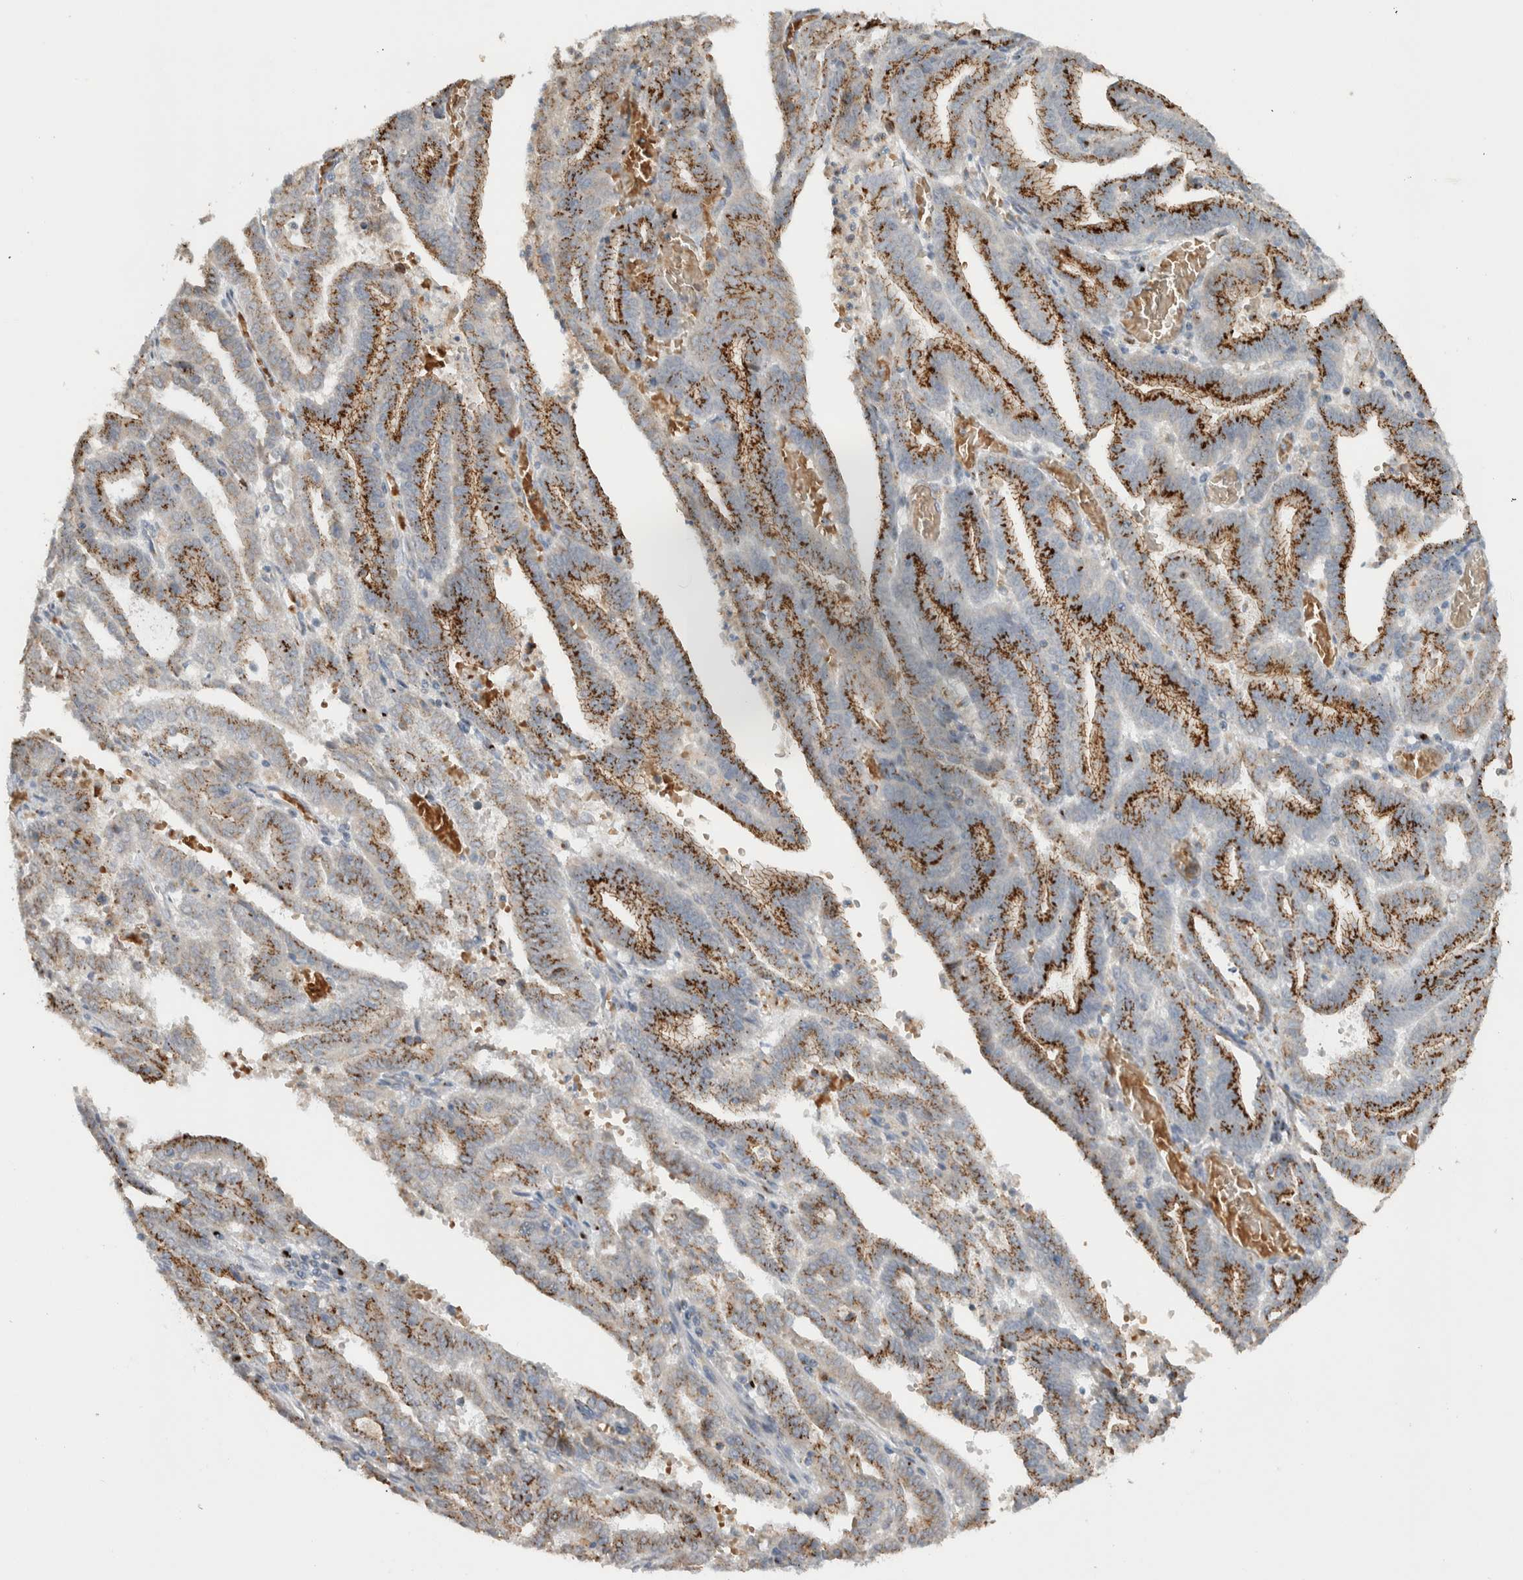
{"staining": {"intensity": "strong", "quantity": "25%-75%", "location": "cytoplasmic/membranous"}, "tissue": "endometrial cancer", "cell_type": "Tumor cells", "image_type": "cancer", "snomed": [{"axis": "morphology", "description": "Adenocarcinoma, NOS"}, {"axis": "topography", "description": "Uterus"}], "caption": "Human endometrial adenocarcinoma stained with a brown dye demonstrates strong cytoplasmic/membranous positive positivity in about 25%-75% of tumor cells.", "gene": "SLC38A10", "patient": {"sex": "female", "age": 83}}